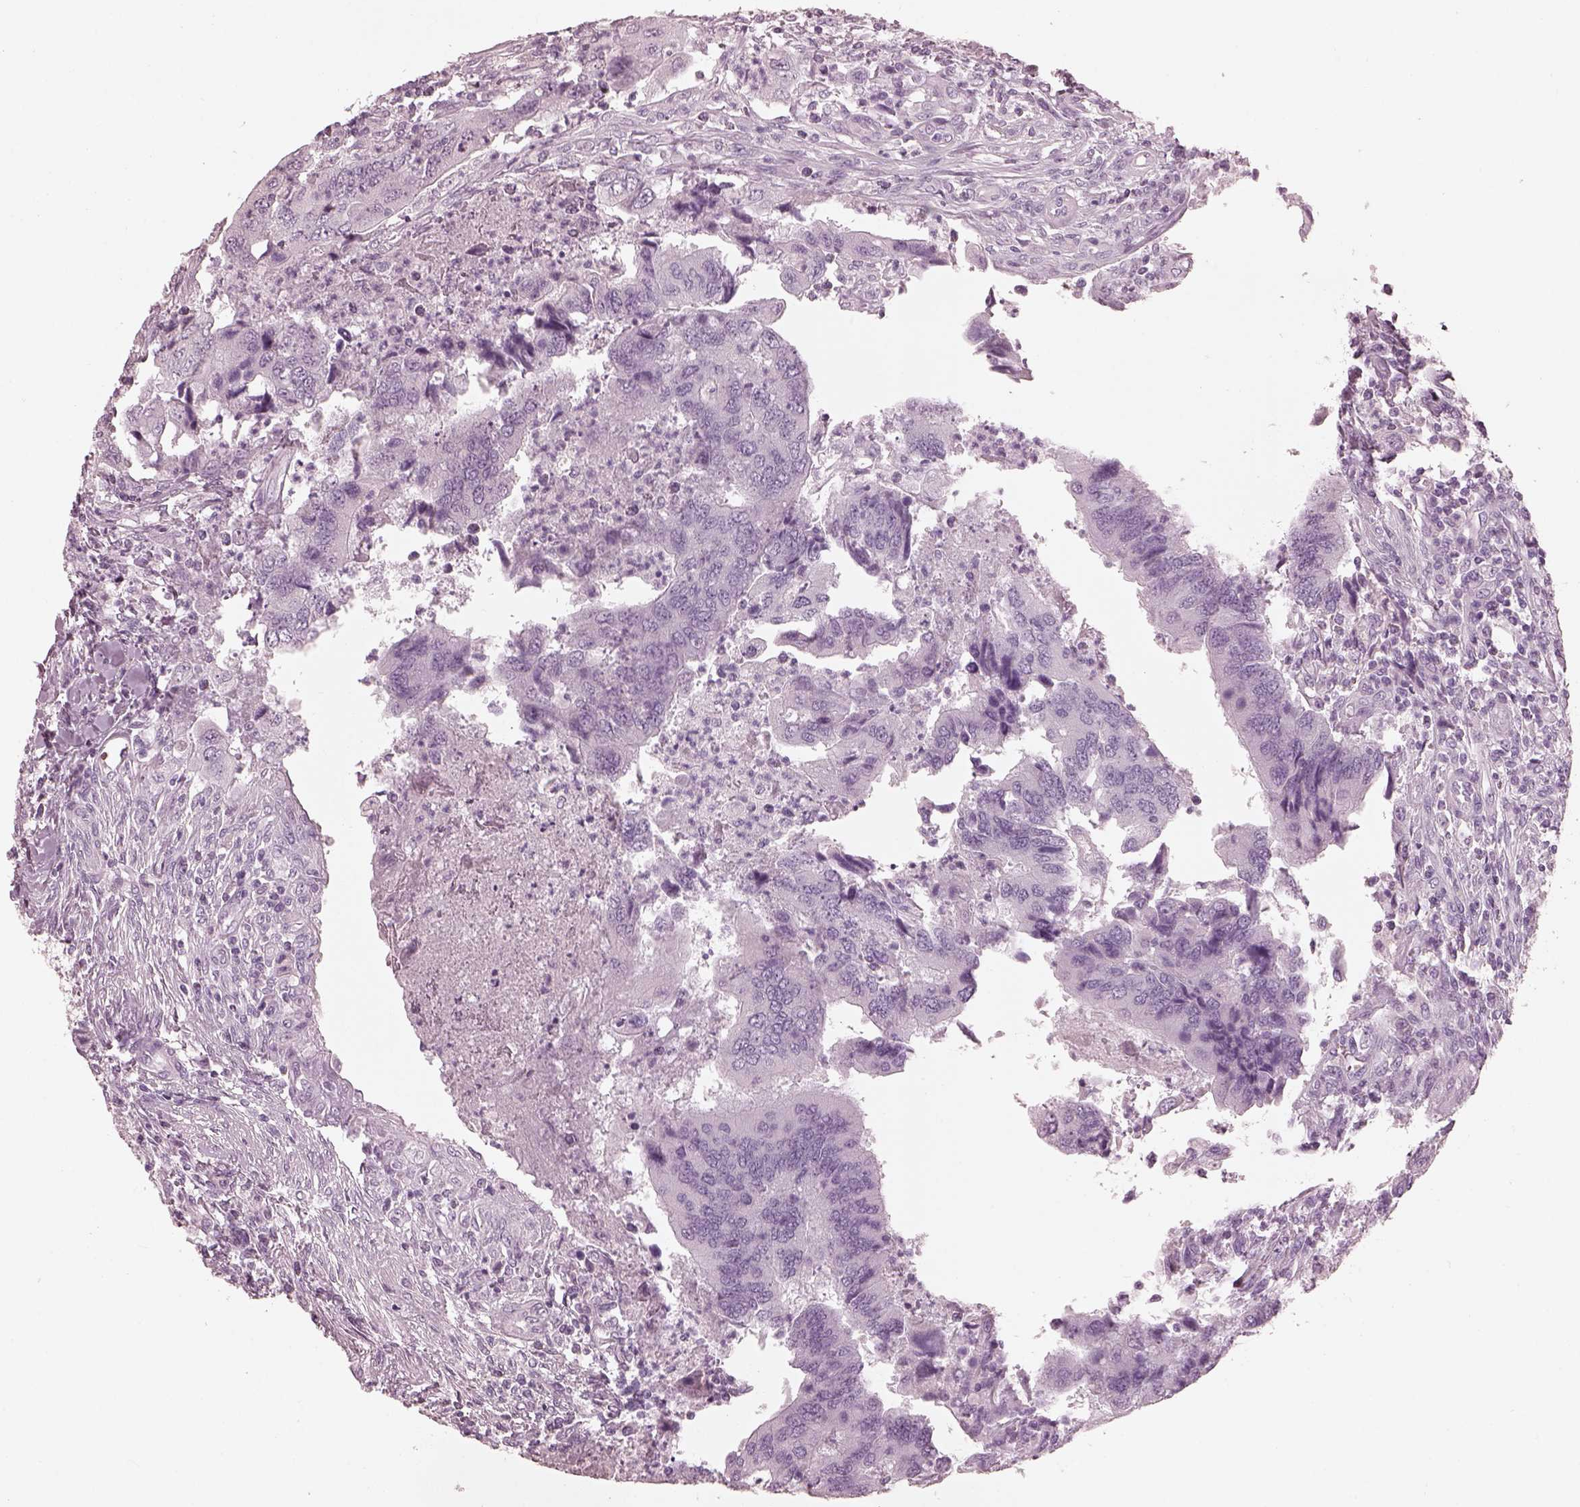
{"staining": {"intensity": "negative", "quantity": "none", "location": "none"}, "tissue": "colorectal cancer", "cell_type": "Tumor cells", "image_type": "cancer", "snomed": [{"axis": "morphology", "description": "Adenocarcinoma, NOS"}, {"axis": "topography", "description": "Colon"}], "caption": "An image of human colorectal cancer is negative for staining in tumor cells.", "gene": "FABP9", "patient": {"sex": "female", "age": 67}}